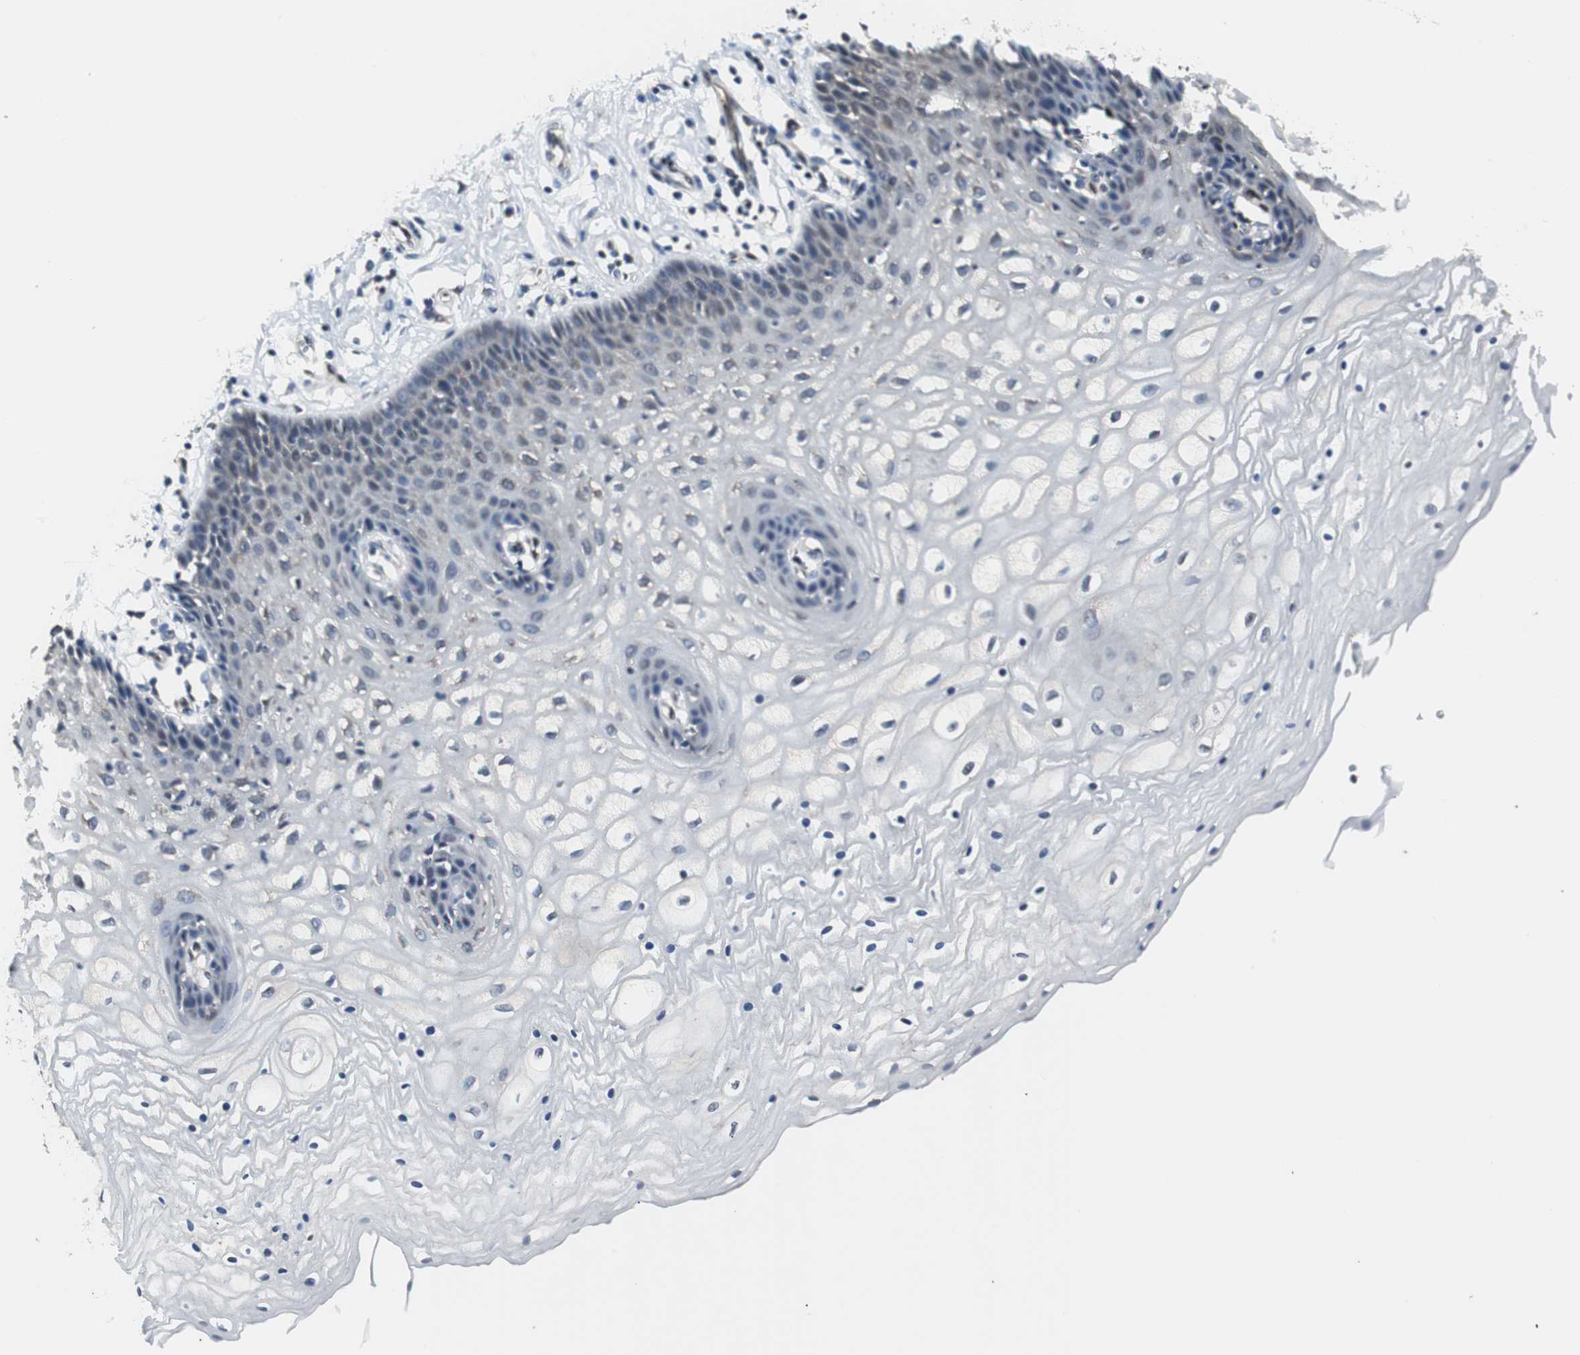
{"staining": {"intensity": "negative", "quantity": "none", "location": "none"}, "tissue": "vagina", "cell_type": "Squamous epithelial cells", "image_type": "normal", "snomed": [{"axis": "morphology", "description": "Normal tissue, NOS"}, {"axis": "topography", "description": "Vagina"}], "caption": "High magnification brightfield microscopy of normal vagina stained with DAB (brown) and counterstained with hematoxylin (blue): squamous epithelial cells show no significant expression. (Stains: DAB immunohistochemistry (IHC) with hematoxylin counter stain, Microscopy: brightfield microscopy at high magnification).", "gene": "SMAD1", "patient": {"sex": "female", "age": 34}}